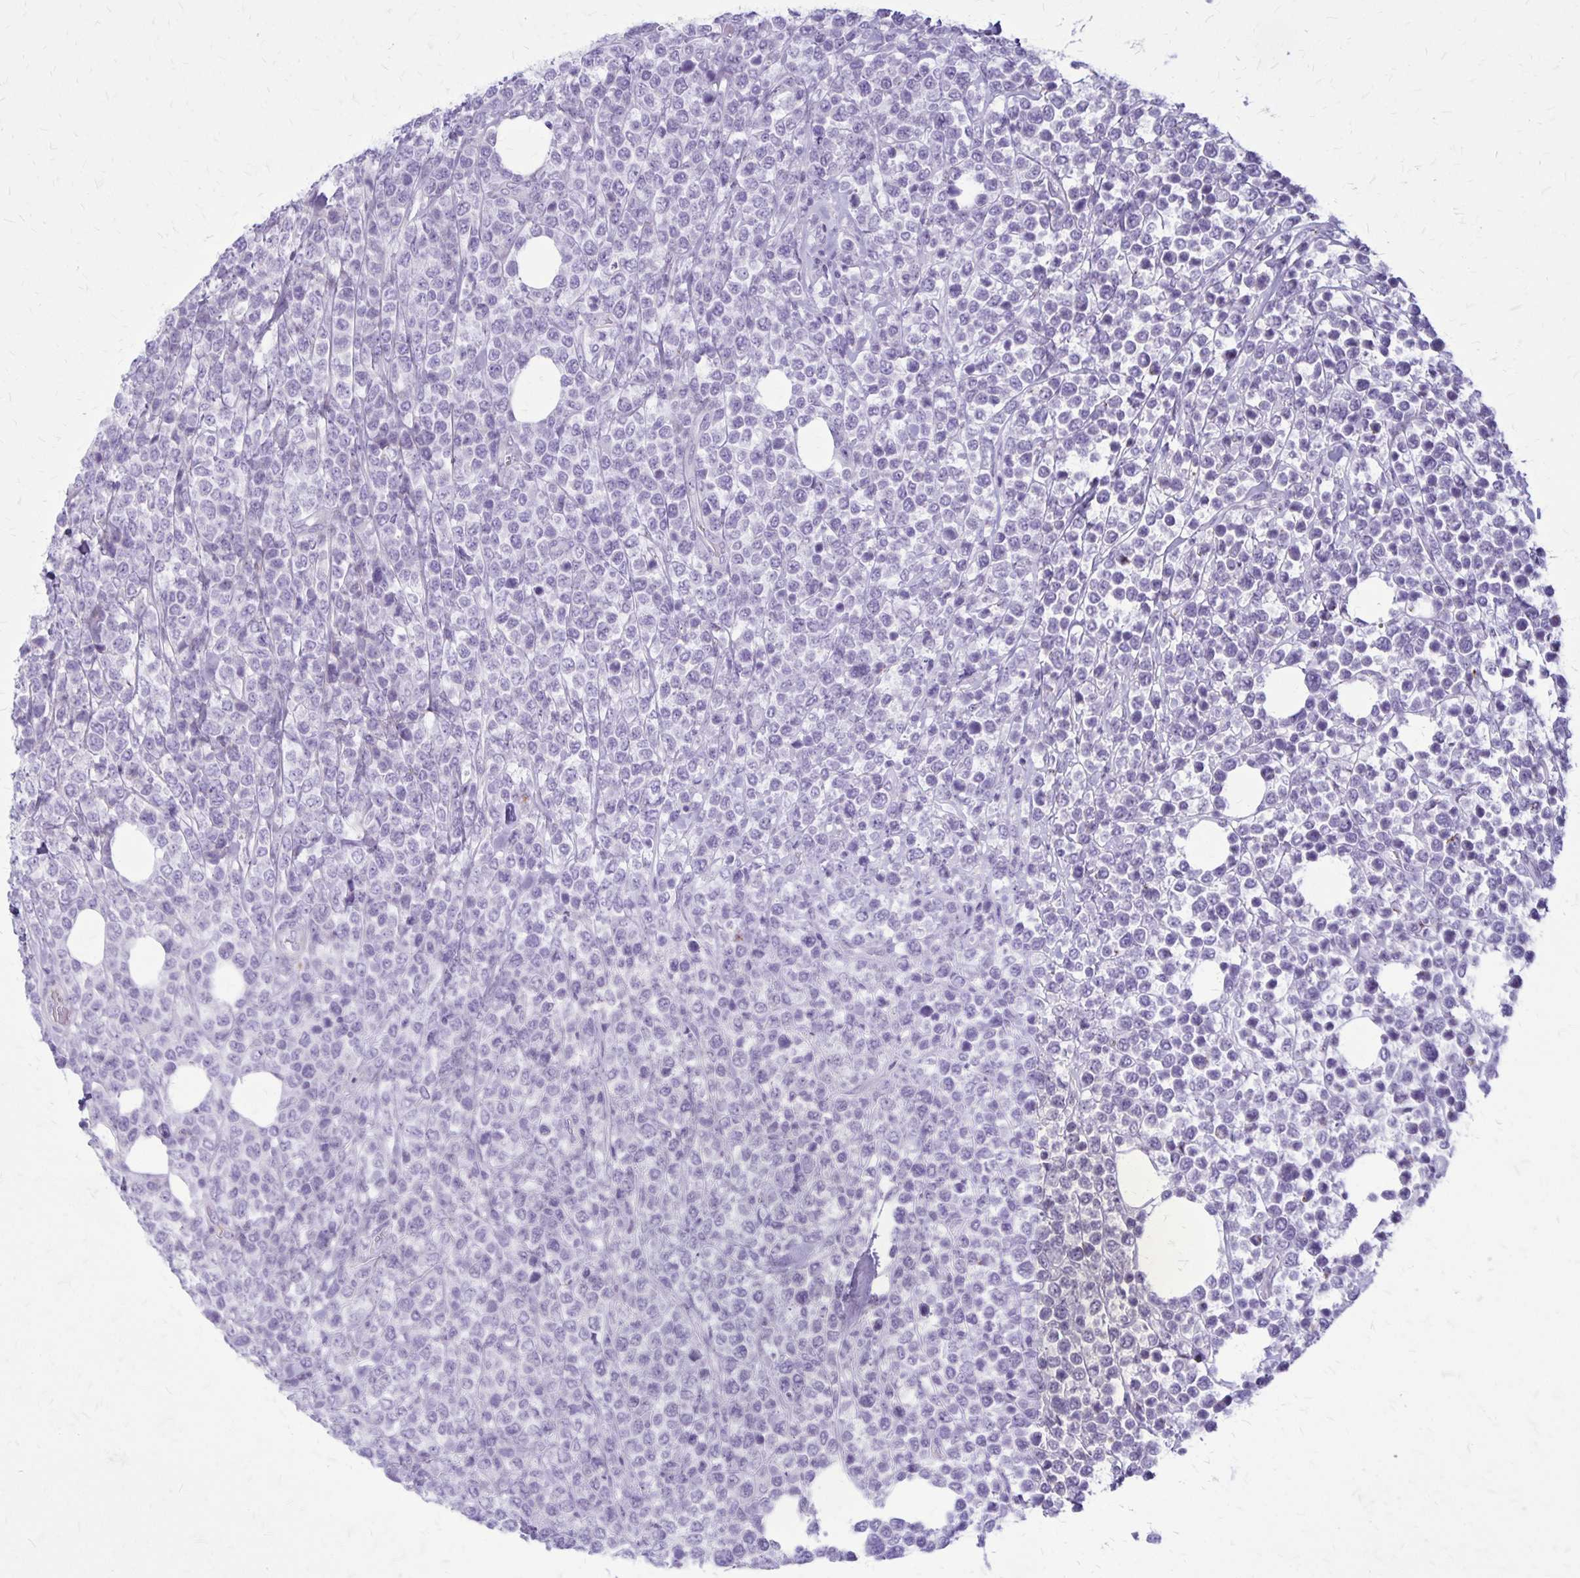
{"staining": {"intensity": "negative", "quantity": "none", "location": "none"}, "tissue": "lymphoma", "cell_type": "Tumor cells", "image_type": "cancer", "snomed": [{"axis": "morphology", "description": "Malignant lymphoma, non-Hodgkin's type, High grade"}, {"axis": "topography", "description": "Soft tissue"}], "caption": "The IHC image has no significant positivity in tumor cells of lymphoma tissue.", "gene": "GP9", "patient": {"sex": "female", "age": 56}}